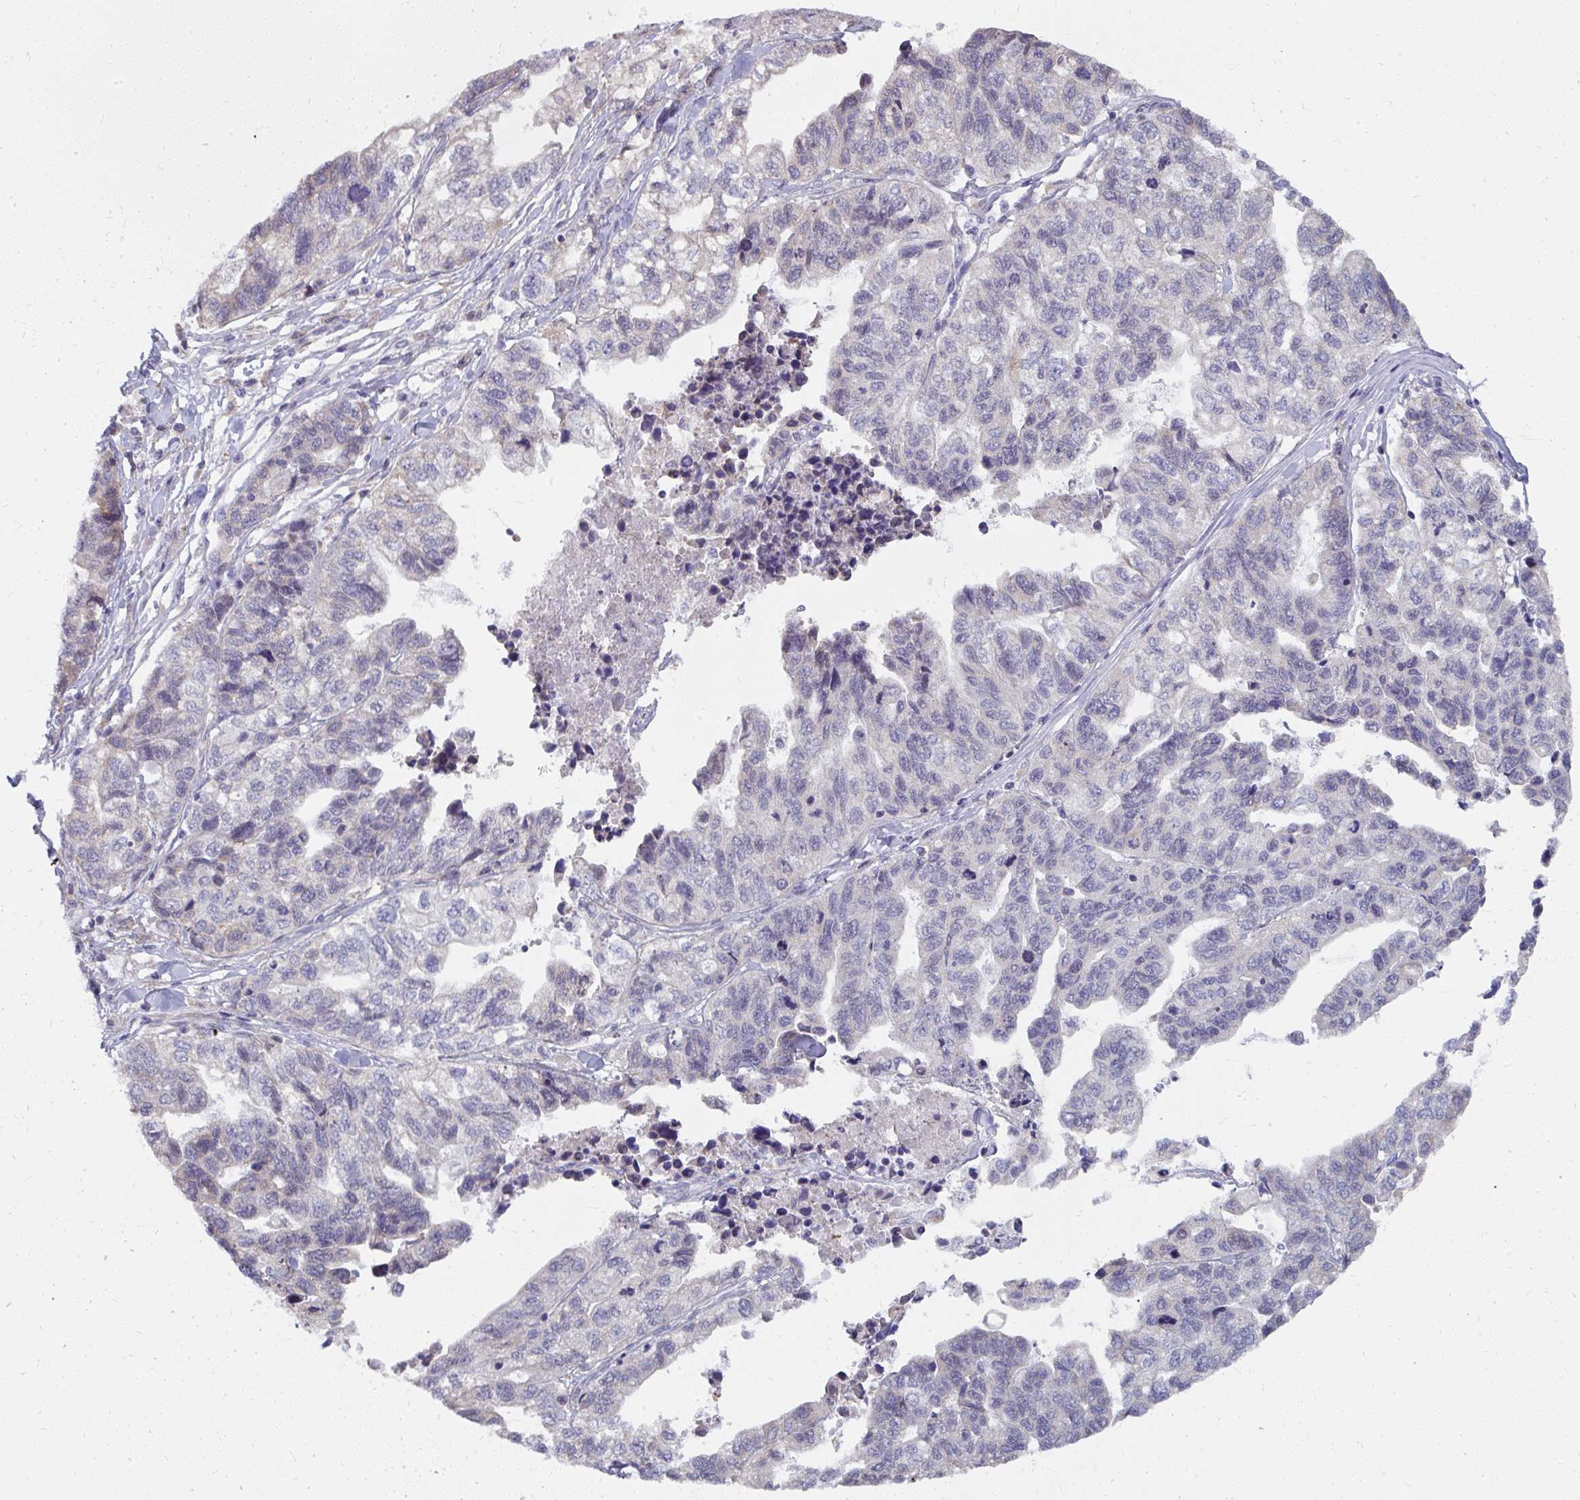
{"staining": {"intensity": "negative", "quantity": "none", "location": "none"}, "tissue": "stomach cancer", "cell_type": "Tumor cells", "image_type": "cancer", "snomed": [{"axis": "morphology", "description": "Adenocarcinoma, NOS"}, {"axis": "topography", "description": "Stomach, upper"}], "caption": "Tumor cells show no significant positivity in stomach cancer.", "gene": "NMNAT1", "patient": {"sex": "female", "age": 67}}